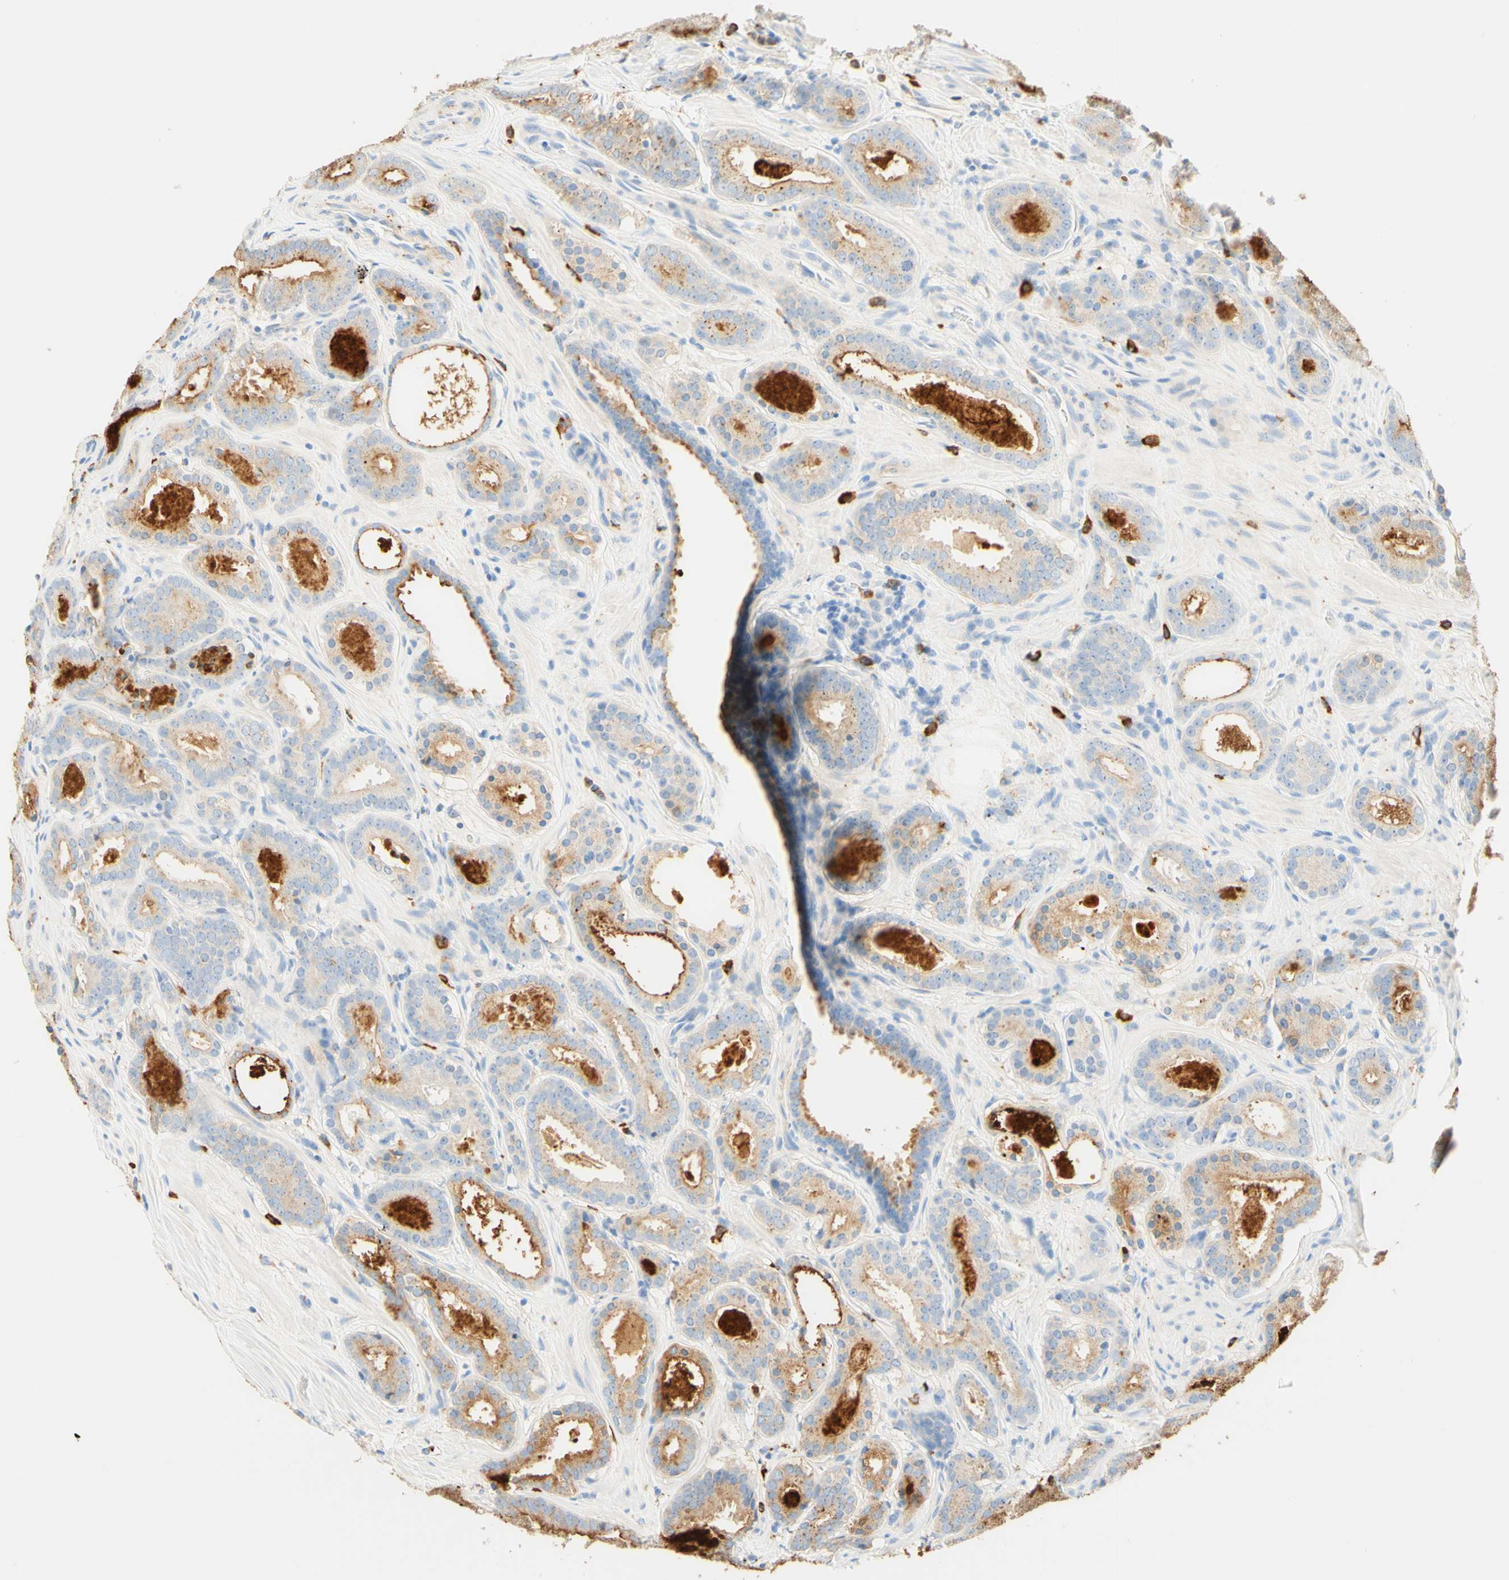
{"staining": {"intensity": "weak", "quantity": ">75%", "location": "cytoplasmic/membranous"}, "tissue": "prostate cancer", "cell_type": "Tumor cells", "image_type": "cancer", "snomed": [{"axis": "morphology", "description": "Adenocarcinoma, Low grade"}, {"axis": "topography", "description": "Prostate"}], "caption": "The image displays immunohistochemical staining of adenocarcinoma (low-grade) (prostate). There is weak cytoplasmic/membranous expression is appreciated in about >75% of tumor cells. (DAB (3,3'-diaminobenzidine) IHC with brightfield microscopy, high magnification).", "gene": "CD63", "patient": {"sex": "male", "age": 69}}